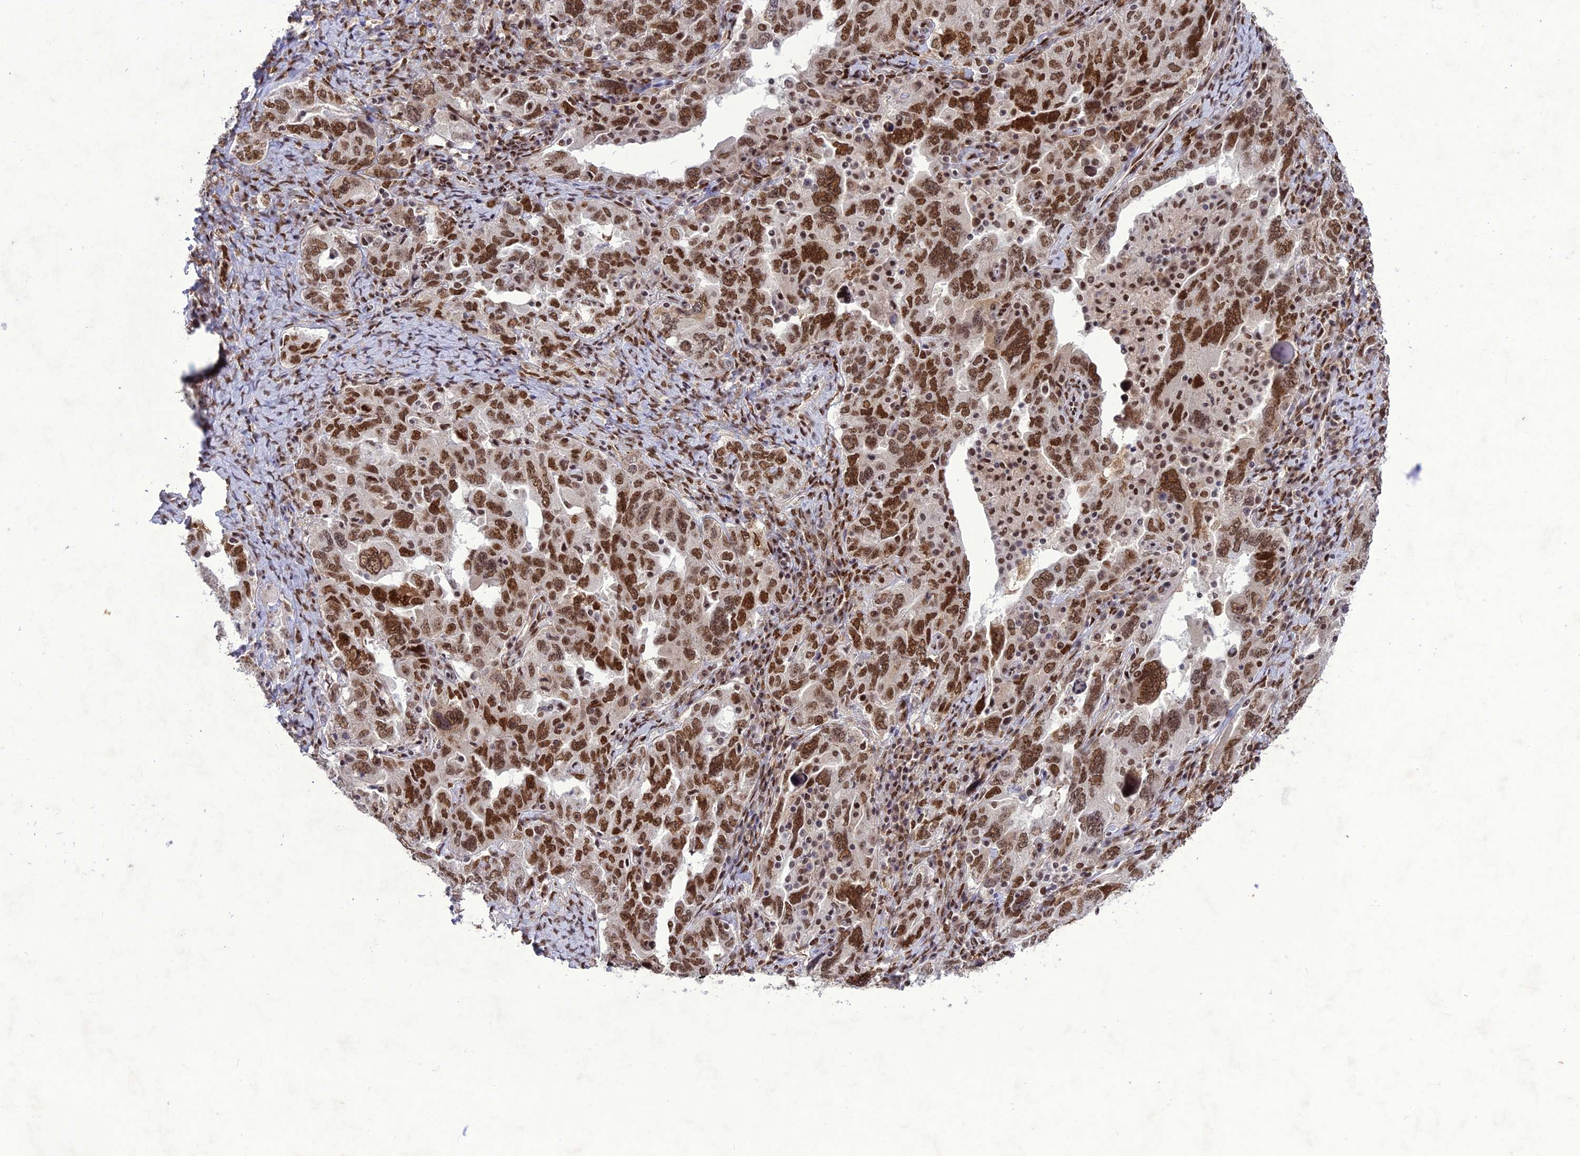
{"staining": {"intensity": "strong", "quantity": ">75%", "location": "nuclear"}, "tissue": "ovarian cancer", "cell_type": "Tumor cells", "image_type": "cancer", "snomed": [{"axis": "morphology", "description": "Carcinoma, endometroid"}, {"axis": "topography", "description": "Ovary"}], "caption": "High-power microscopy captured an immunohistochemistry histopathology image of ovarian cancer (endometroid carcinoma), revealing strong nuclear positivity in about >75% of tumor cells.", "gene": "DDX1", "patient": {"sex": "female", "age": 62}}